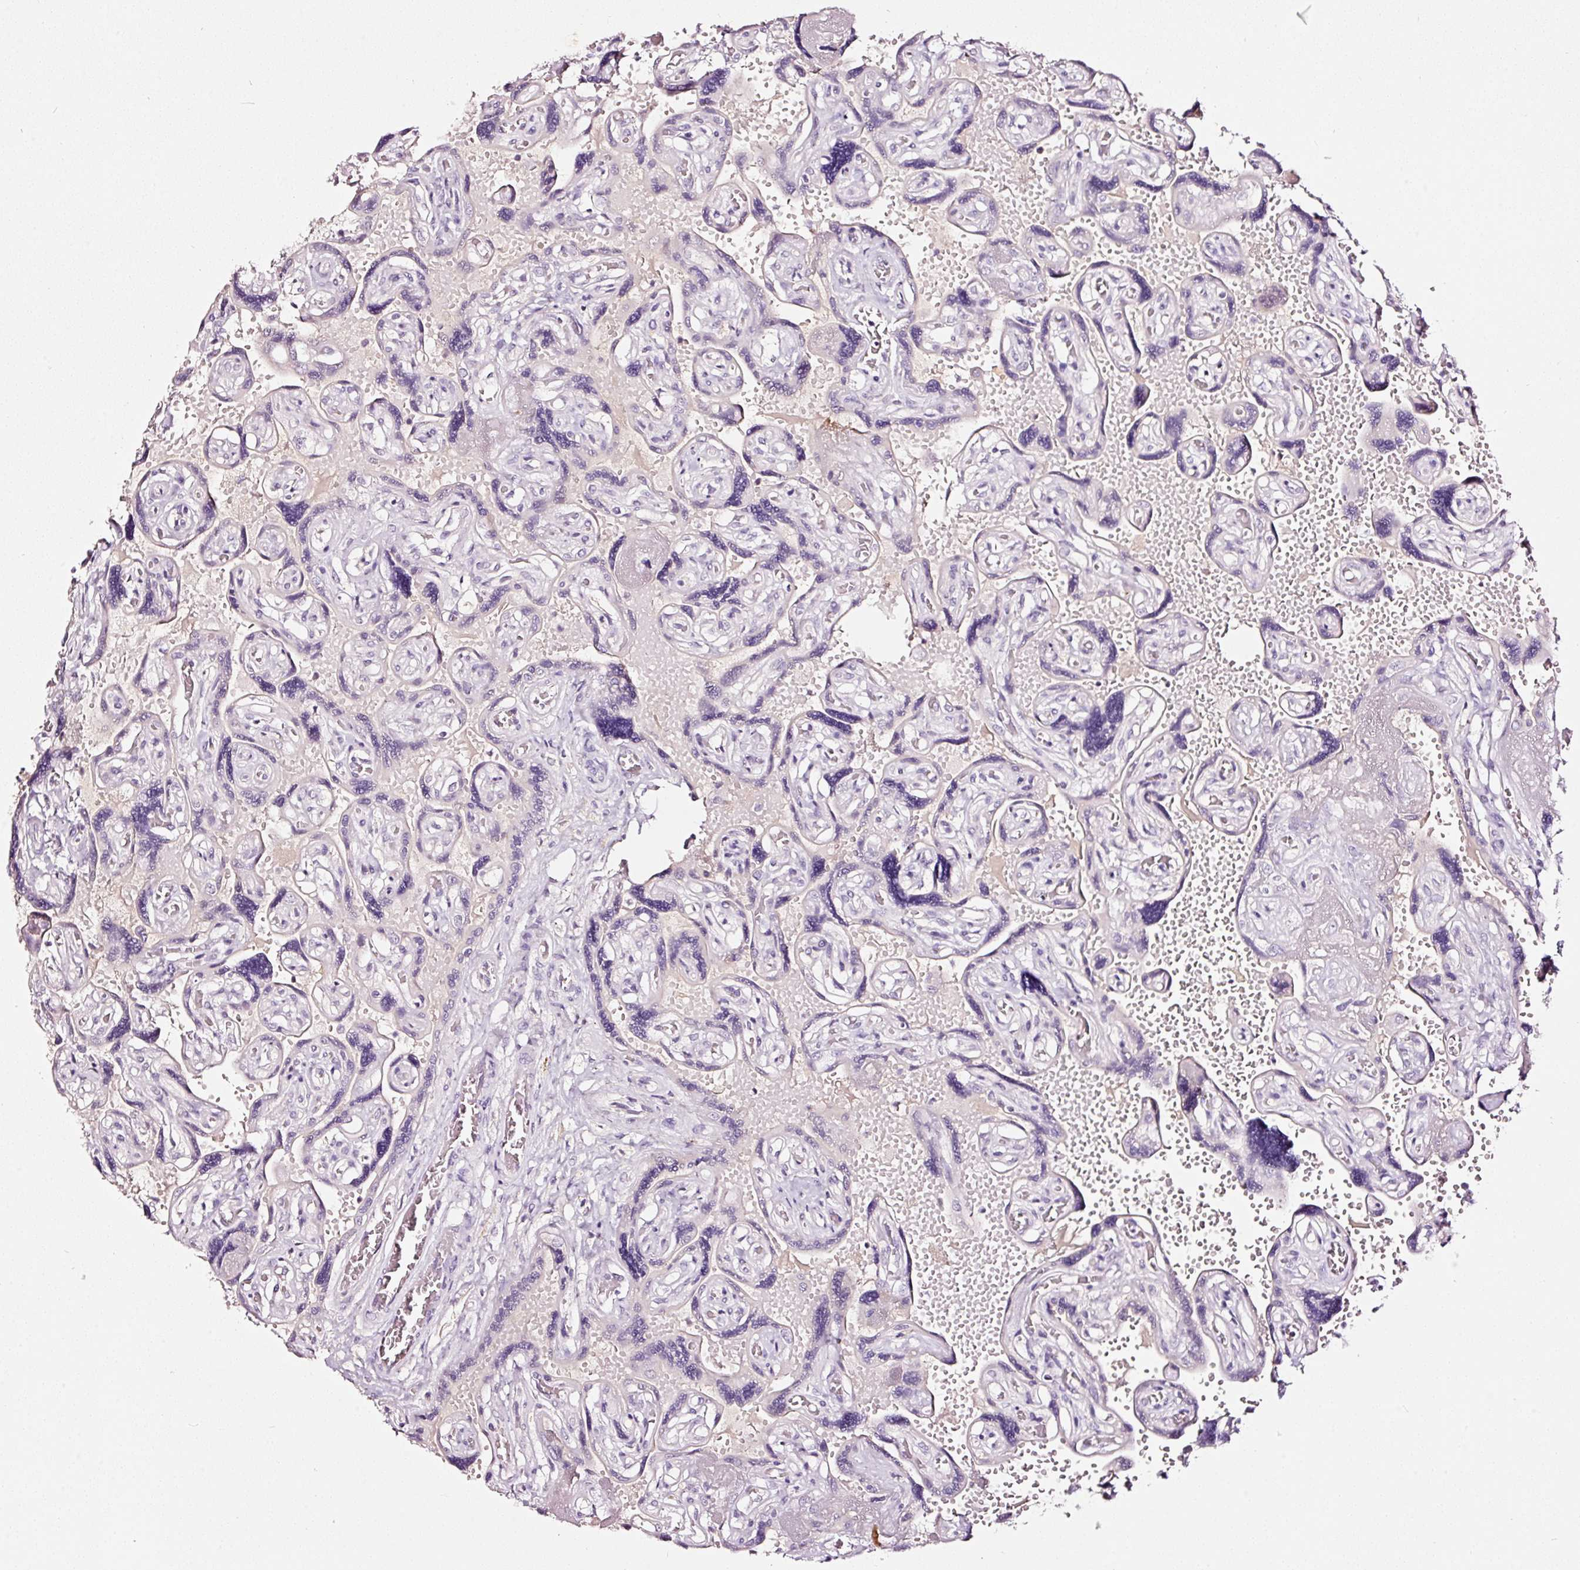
{"staining": {"intensity": "negative", "quantity": "none", "location": "none"}, "tissue": "placenta", "cell_type": "Trophoblastic cells", "image_type": "normal", "snomed": [{"axis": "morphology", "description": "Normal tissue, NOS"}, {"axis": "topography", "description": "Placenta"}], "caption": "DAB immunohistochemical staining of benign human placenta demonstrates no significant staining in trophoblastic cells.", "gene": "LAMP3", "patient": {"sex": "female", "age": 32}}